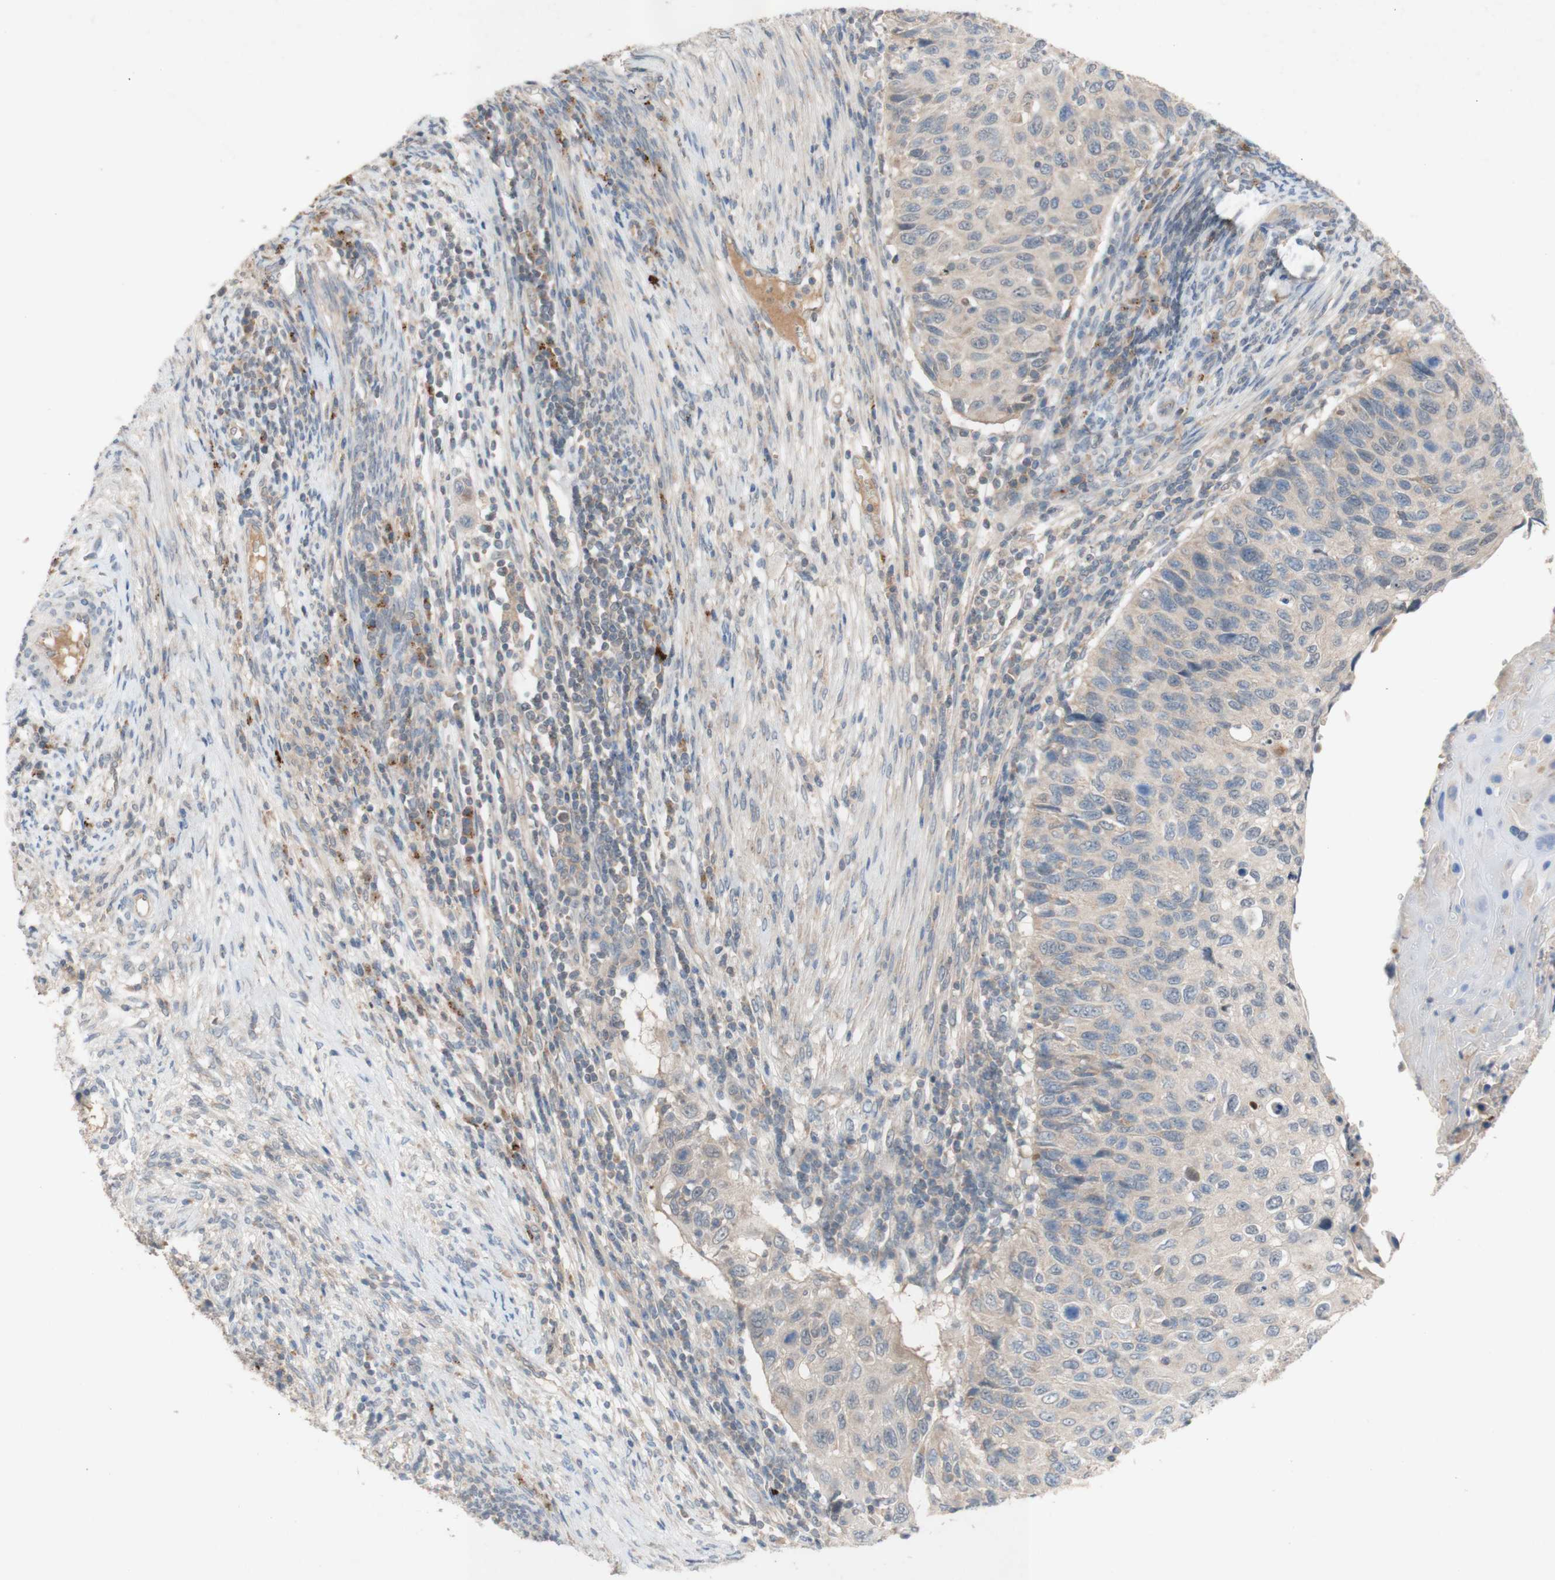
{"staining": {"intensity": "weak", "quantity": "<25%", "location": "cytoplasmic/membranous"}, "tissue": "cervical cancer", "cell_type": "Tumor cells", "image_type": "cancer", "snomed": [{"axis": "morphology", "description": "Squamous cell carcinoma, NOS"}, {"axis": "topography", "description": "Cervix"}], "caption": "Micrograph shows no significant protein staining in tumor cells of cervical squamous cell carcinoma.", "gene": "PEX2", "patient": {"sex": "female", "age": 70}}